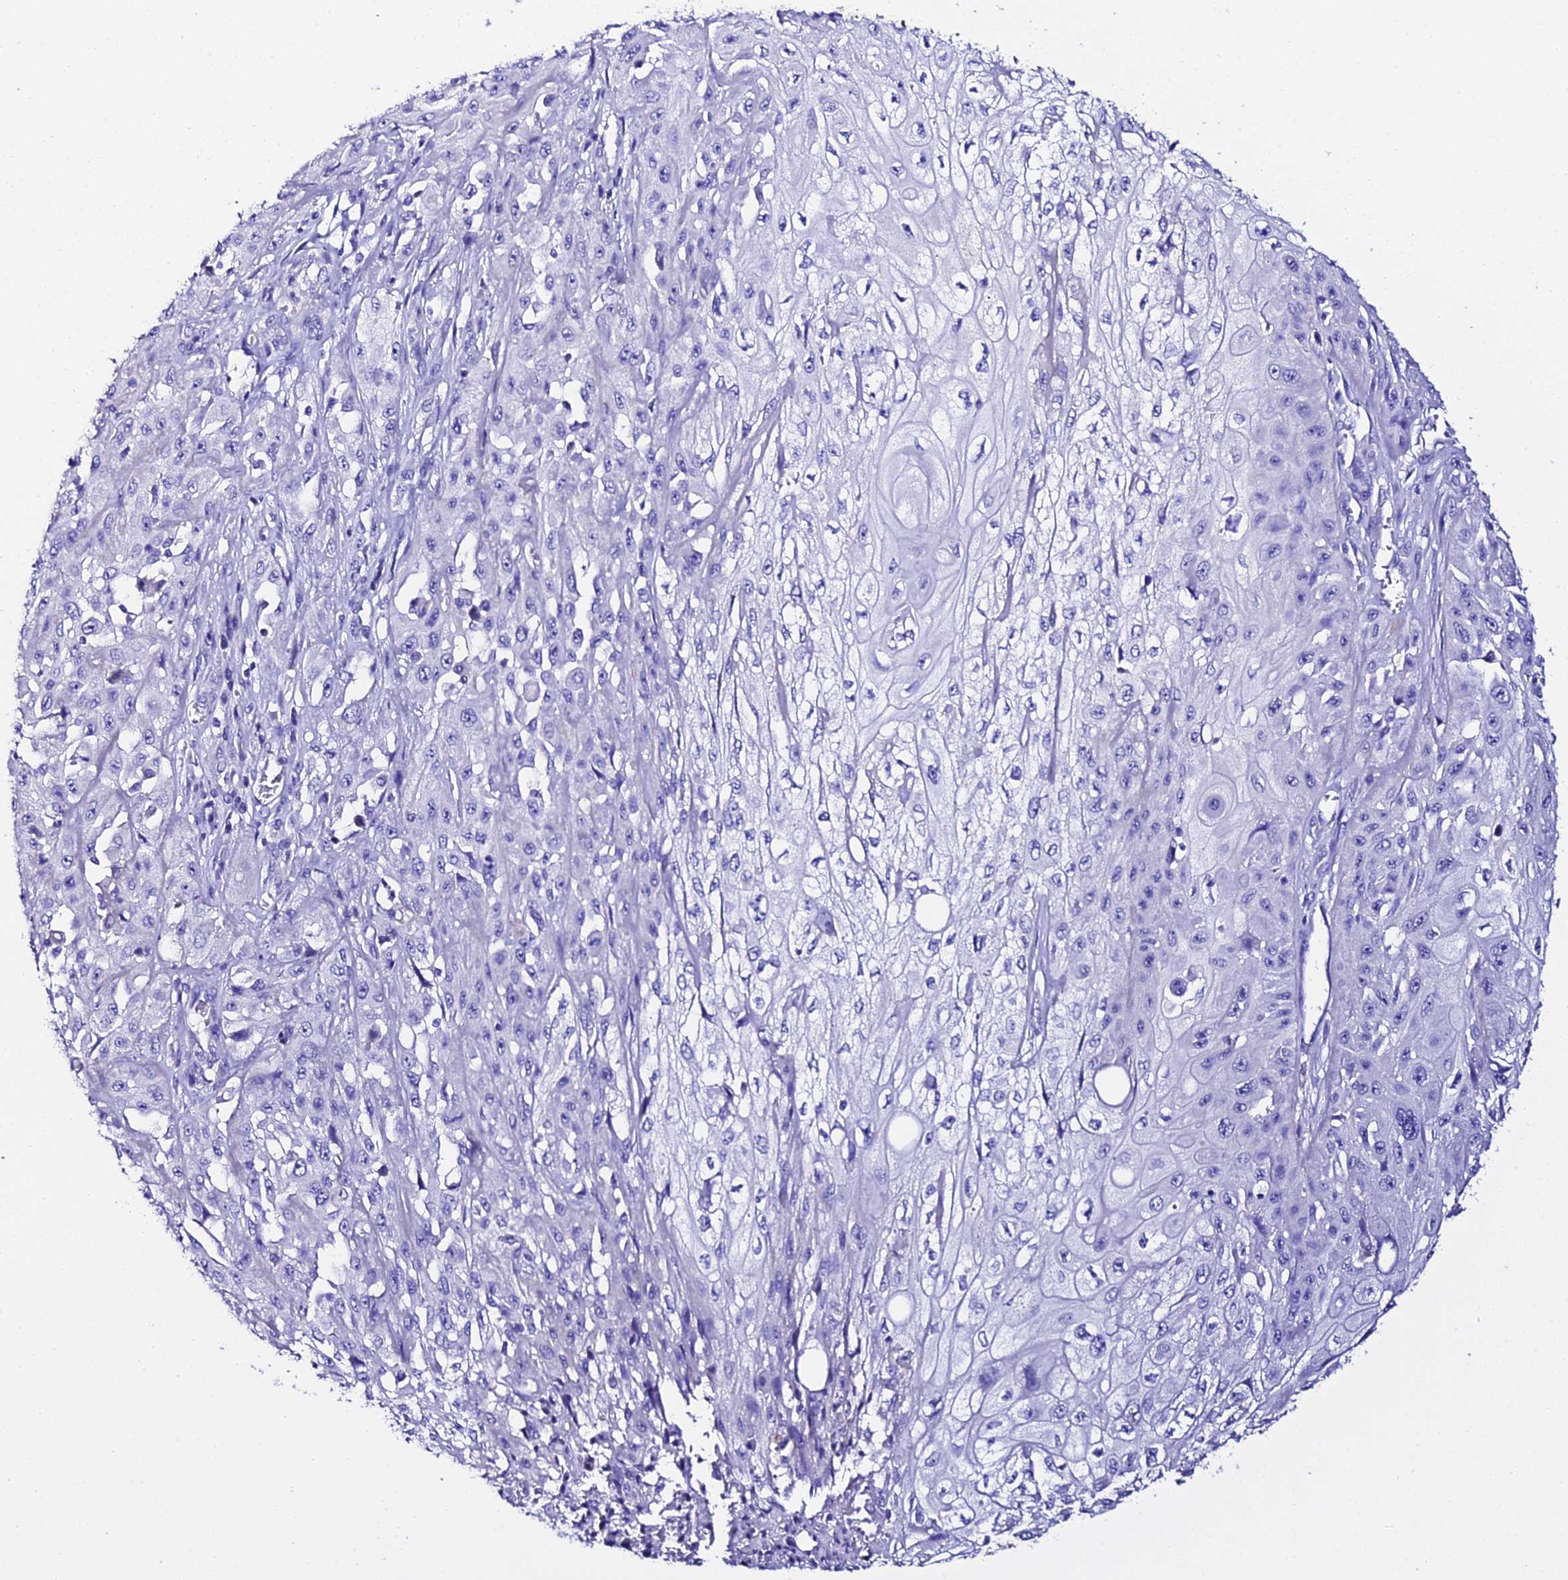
{"staining": {"intensity": "negative", "quantity": "none", "location": "none"}, "tissue": "skin cancer", "cell_type": "Tumor cells", "image_type": "cancer", "snomed": [{"axis": "morphology", "description": "Squamous cell carcinoma, NOS"}, {"axis": "morphology", "description": "Squamous cell carcinoma, metastatic, NOS"}, {"axis": "topography", "description": "Skin"}, {"axis": "topography", "description": "Lymph node"}], "caption": "The photomicrograph demonstrates no staining of tumor cells in skin metastatic squamous cell carcinoma.", "gene": "TMEM117", "patient": {"sex": "male", "age": 75}}